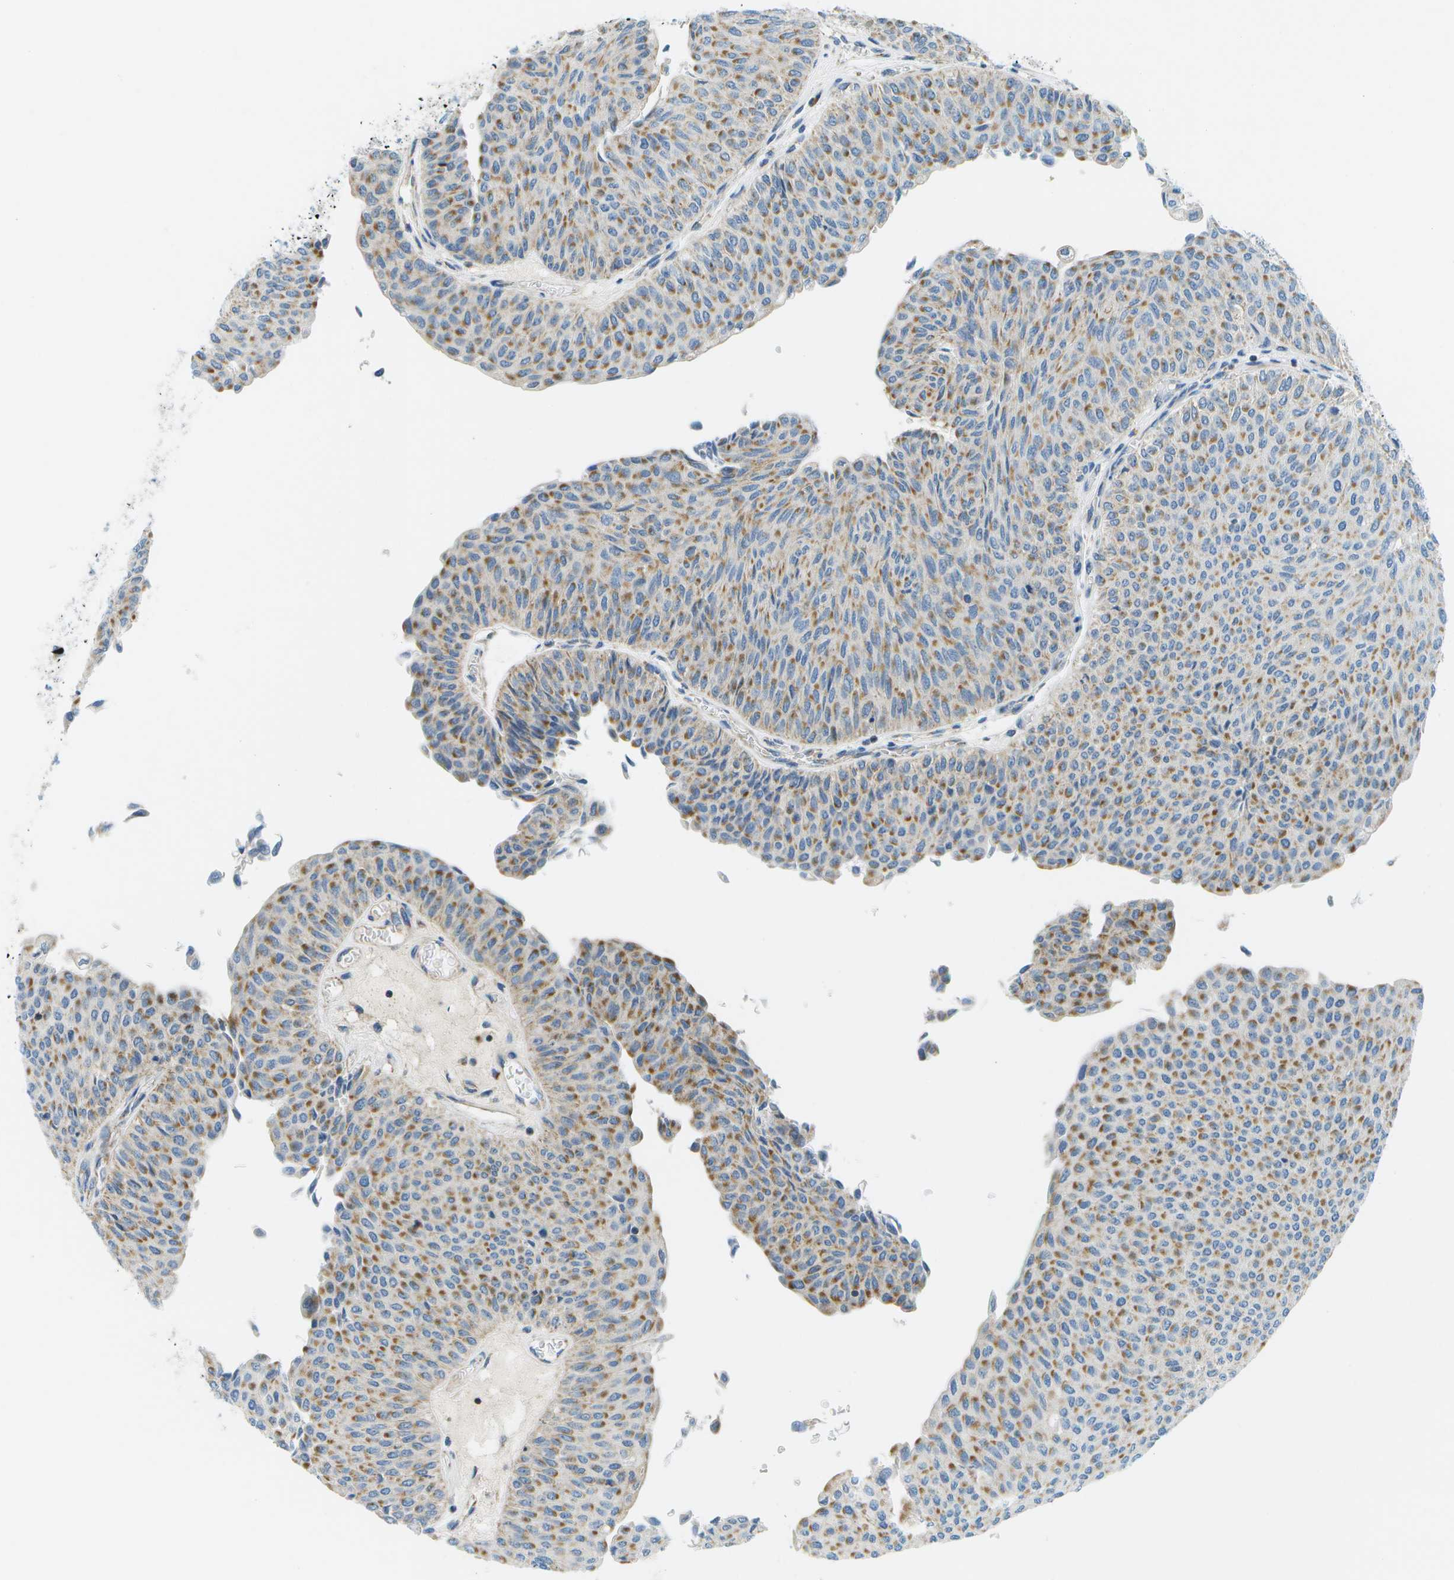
{"staining": {"intensity": "moderate", "quantity": ">75%", "location": "cytoplasmic/membranous"}, "tissue": "urothelial cancer", "cell_type": "Tumor cells", "image_type": "cancer", "snomed": [{"axis": "morphology", "description": "Urothelial carcinoma, Low grade"}, {"axis": "topography", "description": "Urinary bladder"}], "caption": "Immunohistochemistry (IHC) staining of urothelial carcinoma (low-grade), which demonstrates medium levels of moderate cytoplasmic/membranous positivity in about >75% of tumor cells indicating moderate cytoplasmic/membranous protein positivity. The staining was performed using DAB (brown) for protein detection and nuclei were counterstained in hematoxylin (blue).", "gene": "PTGIS", "patient": {"sex": "male", "age": 78}}